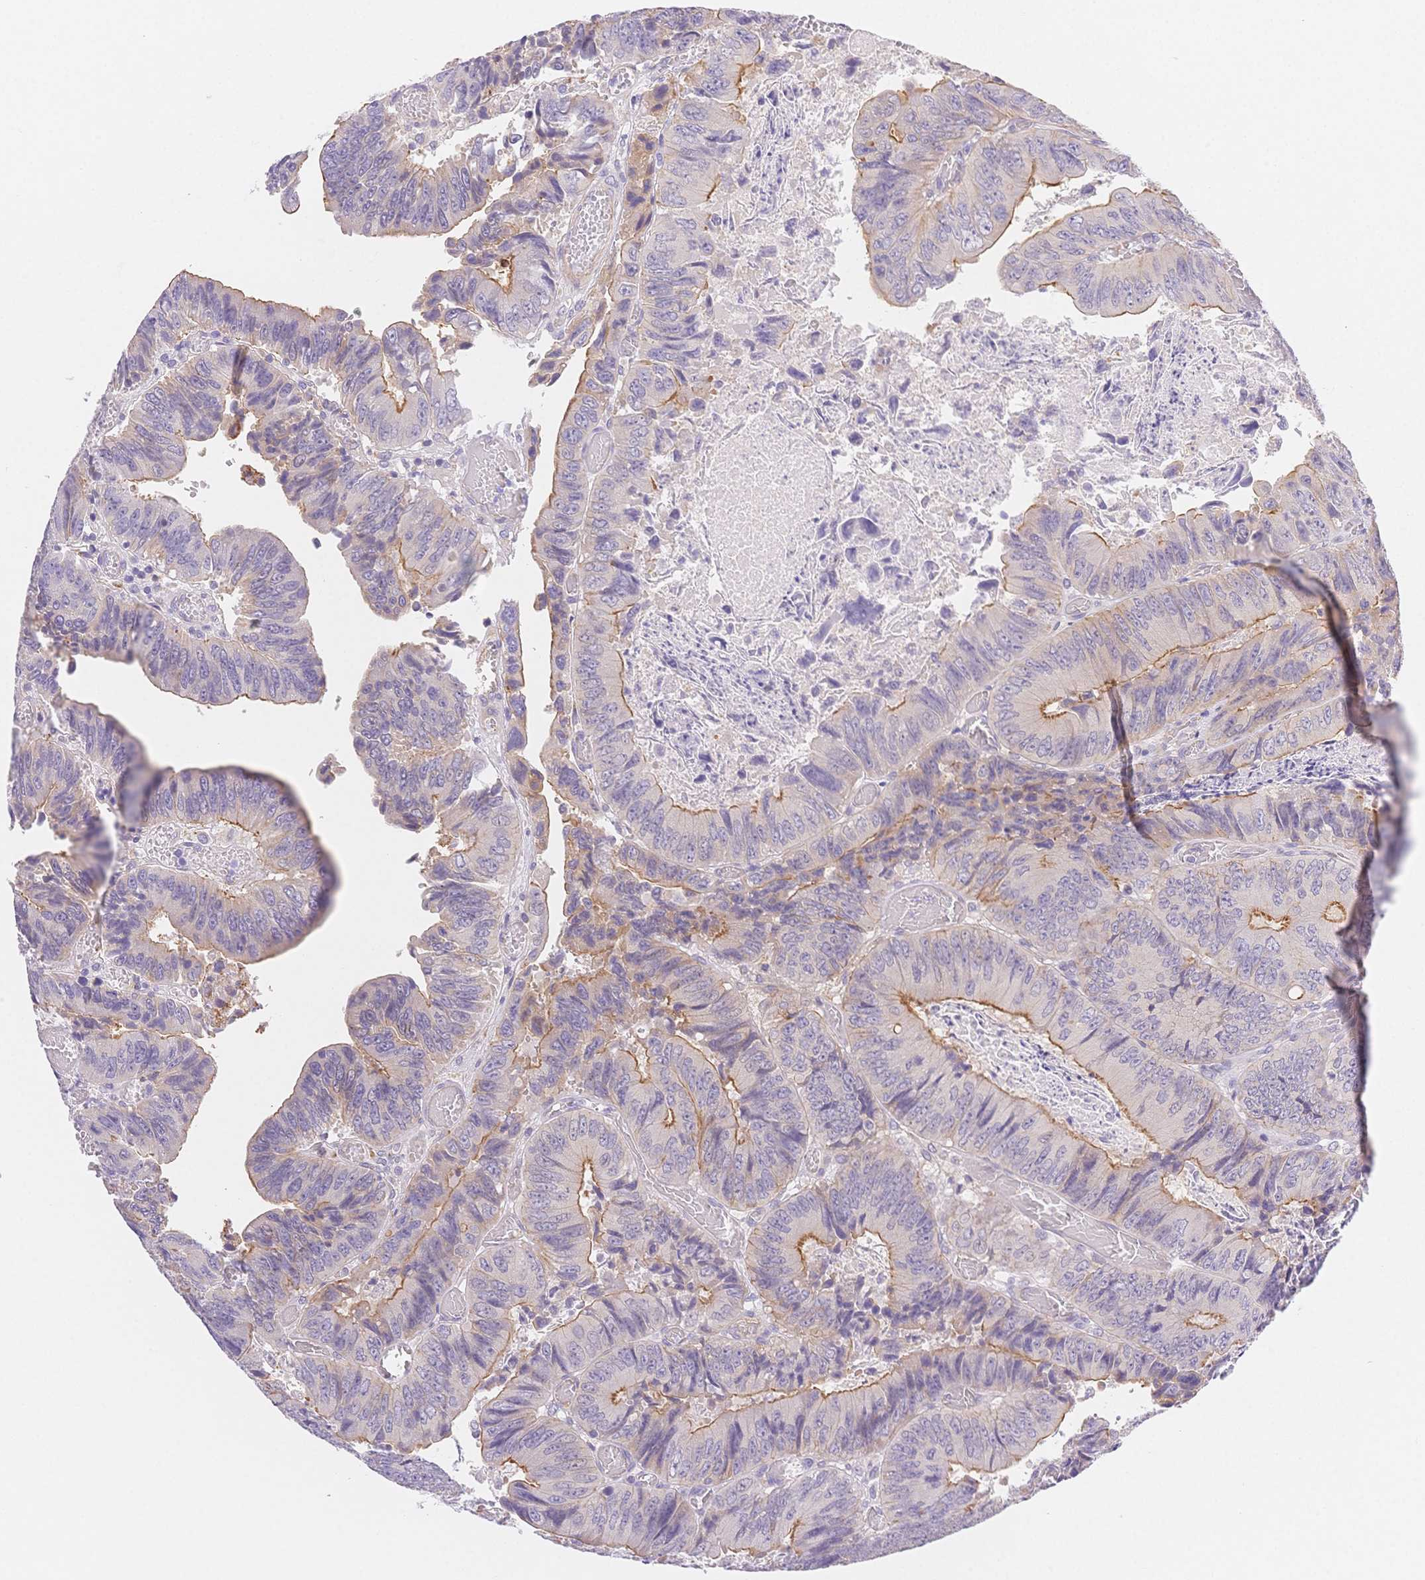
{"staining": {"intensity": "moderate", "quantity": "<25%", "location": "cytoplasmic/membranous"}, "tissue": "colorectal cancer", "cell_type": "Tumor cells", "image_type": "cancer", "snomed": [{"axis": "morphology", "description": "Adenocarcinoma, NOS"}, {"axis": "topography", "description": "Colon"}], "caption": "High-magnification brightfield microscopy of colorectal cancer (adenocarcinoma) stained with DAB (3,3'-diaminobenzidine) (brown) and counterstained with hematoxylin (blue). tumor cells exhibit moderate cytoplasmic/membranous staining is seen in about<25% of cells.", "gene": "CSN1S1", "patient": {"sex": "female", "age": 84}}